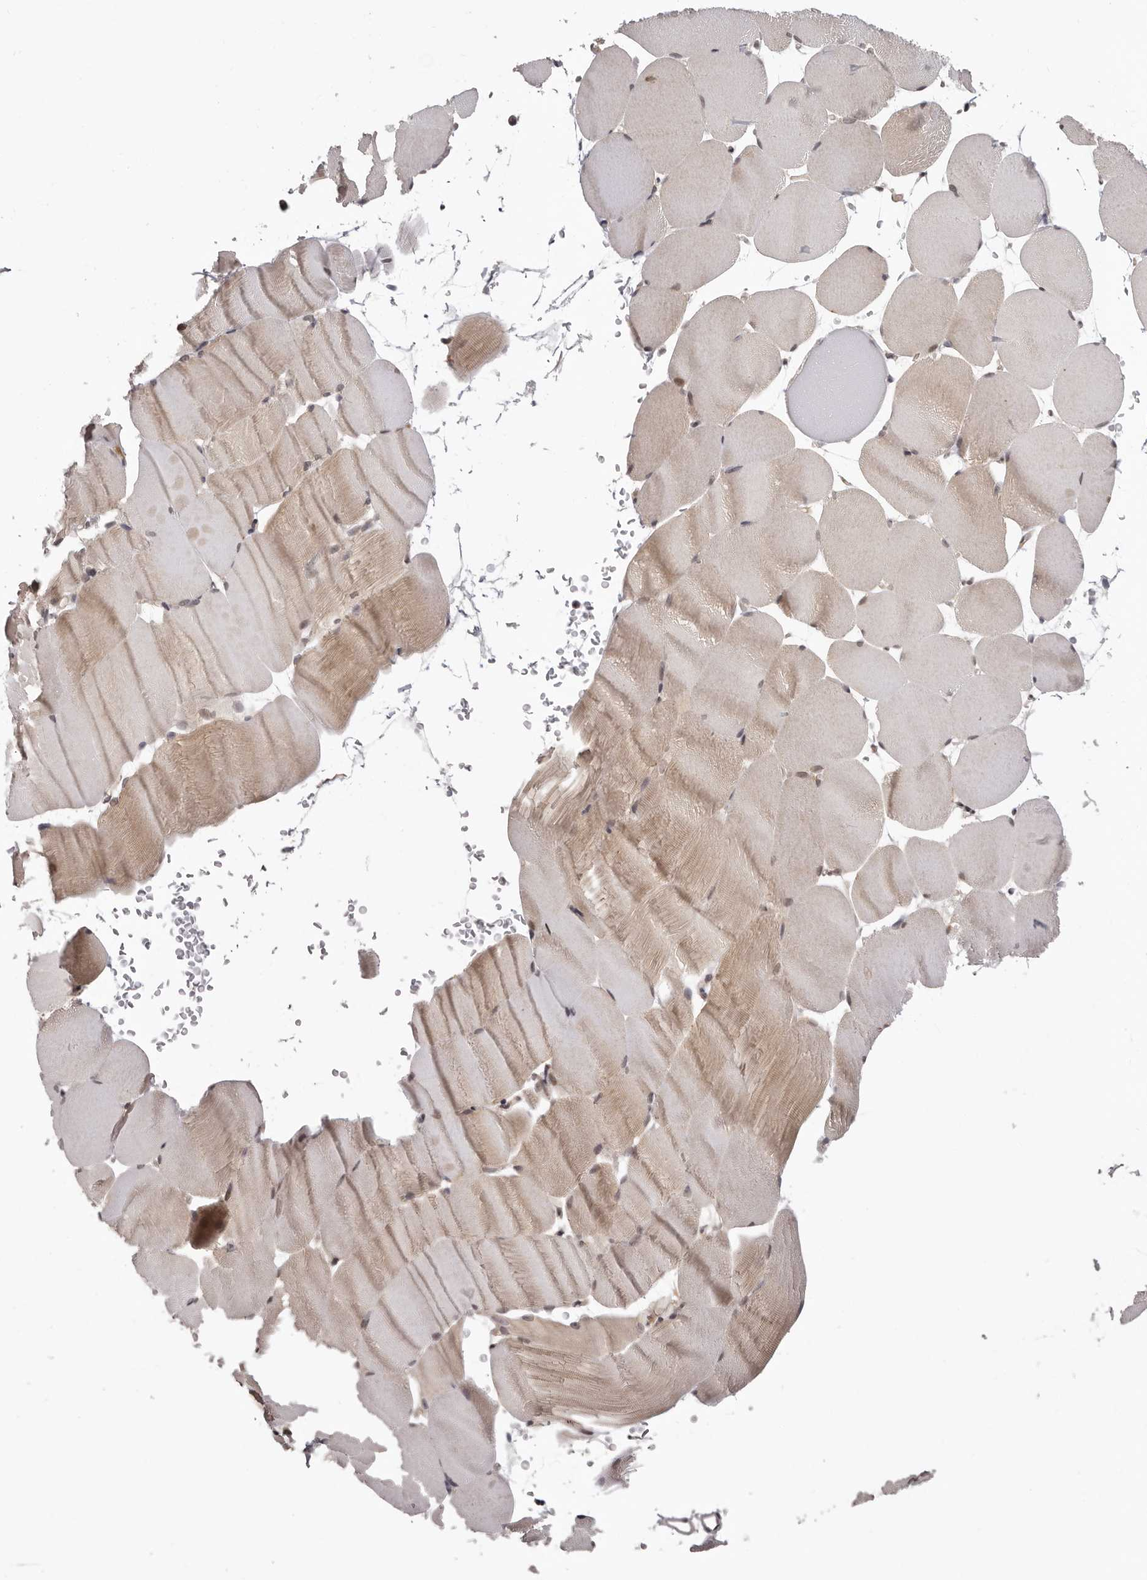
{"staining": {"intensity": "moderate", "quantity": "<25%", "location": "cytoplasmic/membranous"}, "tissue": "skeletal muscle", "cell_type": "Myocytes", "image_type": "normal", "snomed": [{"axis": "morphology", "description": "Normal tissue, NOS"}, {"axis": "topography", "description": "Skeletal muscle"}, {"axis": "topography", "description": "Parathyroid gland"}], "caption": "DAB (3,3'-diaminobenzidine) immunohistochemical staining of unremarkable human skeletal muscle displays moderate cytoplasmic/membranous protein expression in about <25% of myocytes. (Stains: DAB (3,3'-diaminobenzidine) in brown, nuclei in blue, Microscopy: brightfield microscopy at high magnification).", "gene": "TBX5", "patient": {"sex": "female", "age": 37}}